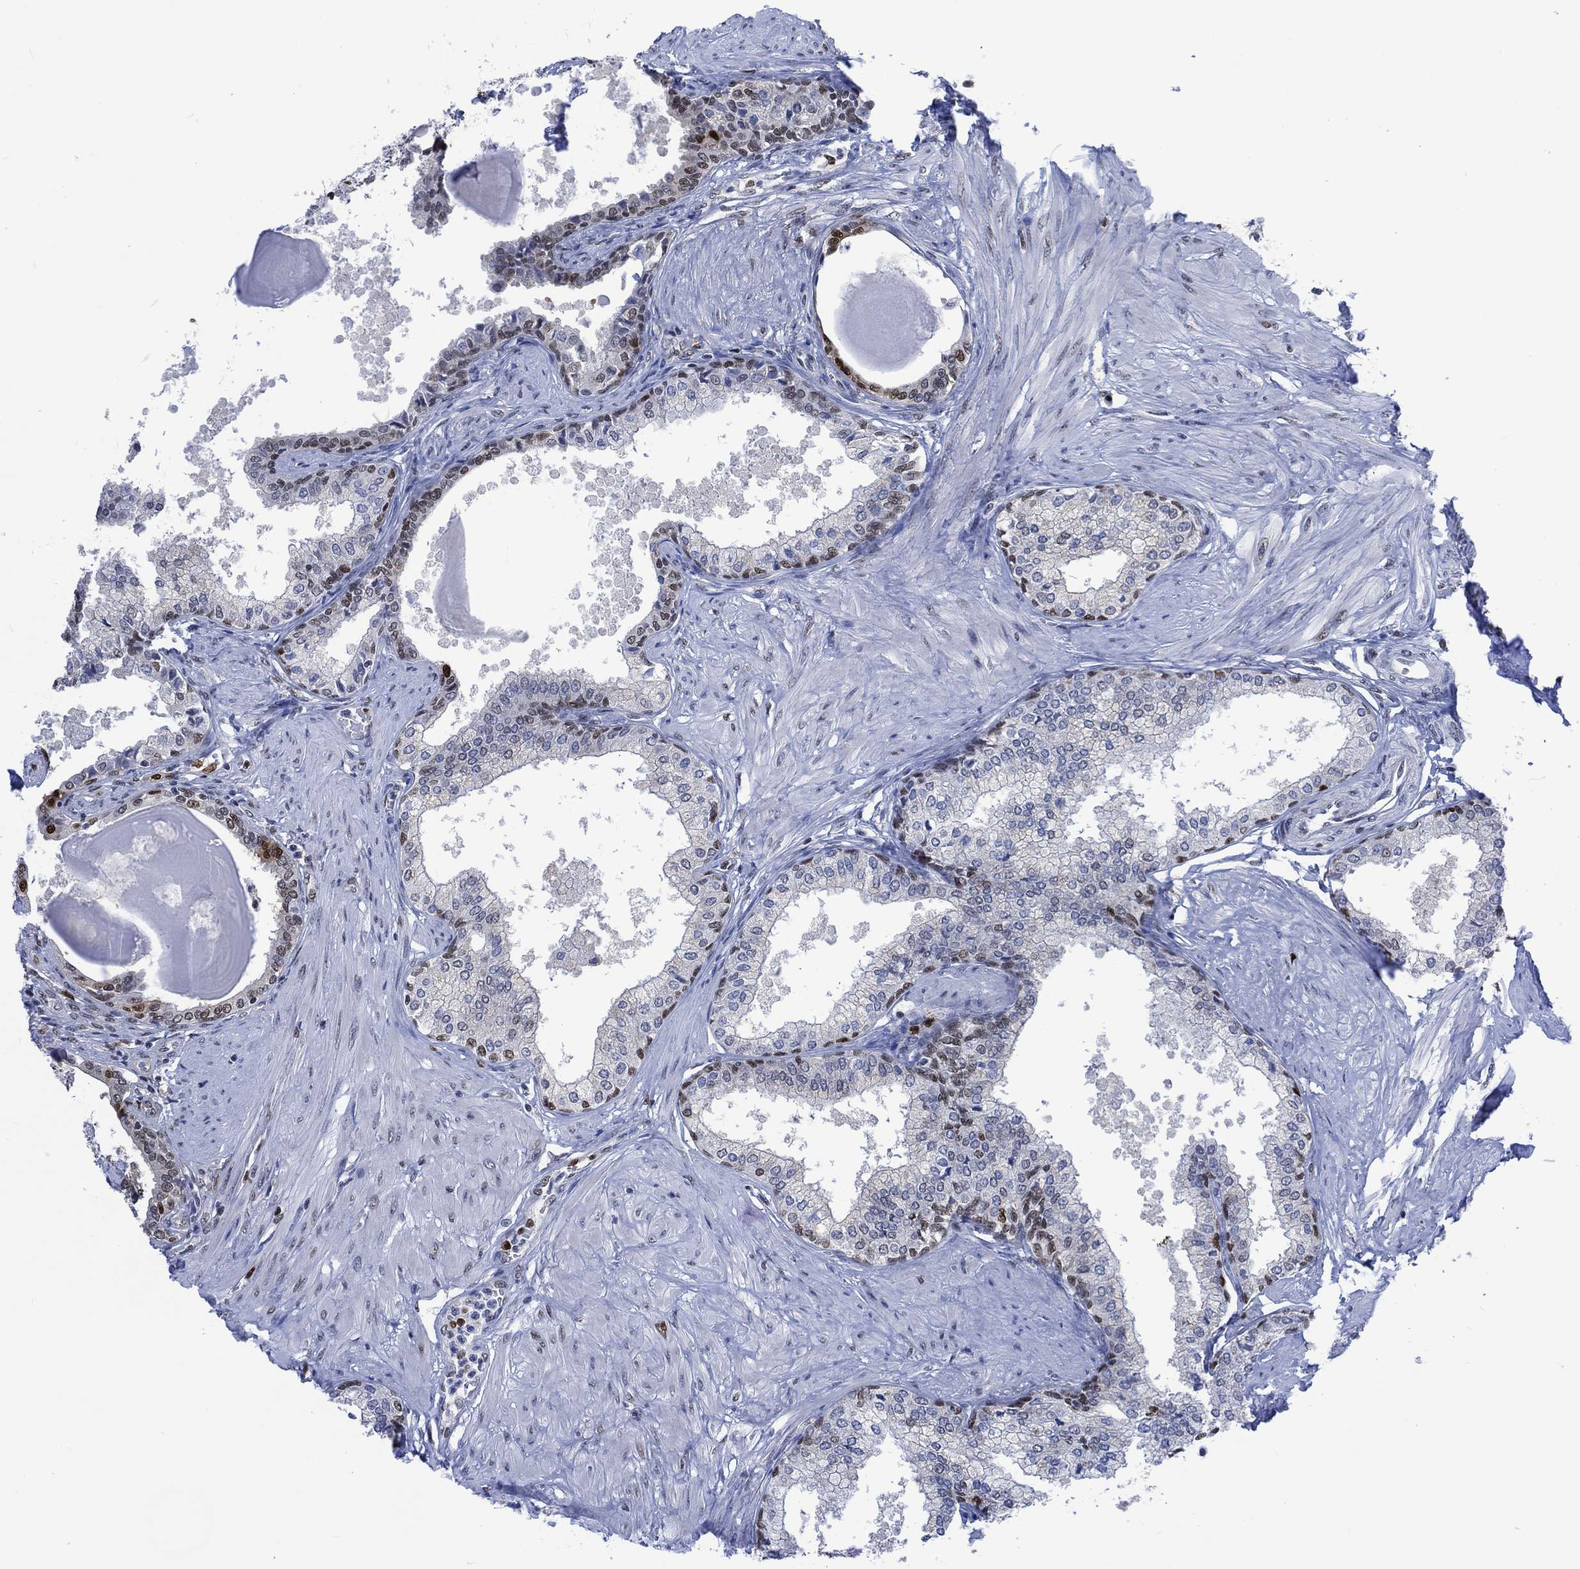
{"staining": {"intensity": "strong", "quantity": "<25%", "location": "nuclear"}, "tissue": "prostate", "cell_type": "Glandular cells", "image_type": "normal", "snomed": [{"axis": "morphology", "description": "Normal tissue, NOS"}, {"axis": "topography", "description": "Prostate"}], "caption": "Immunohistochemistry (IHC) of normal human prostate shows medium levels of strong nuclear staining in about <25% of glandular cells. Ihc stains the protein of interest in brown and the nuclei are stained blue.", "gene": "RAD54L2", "patient": {"sex": "male", "age": 63}}